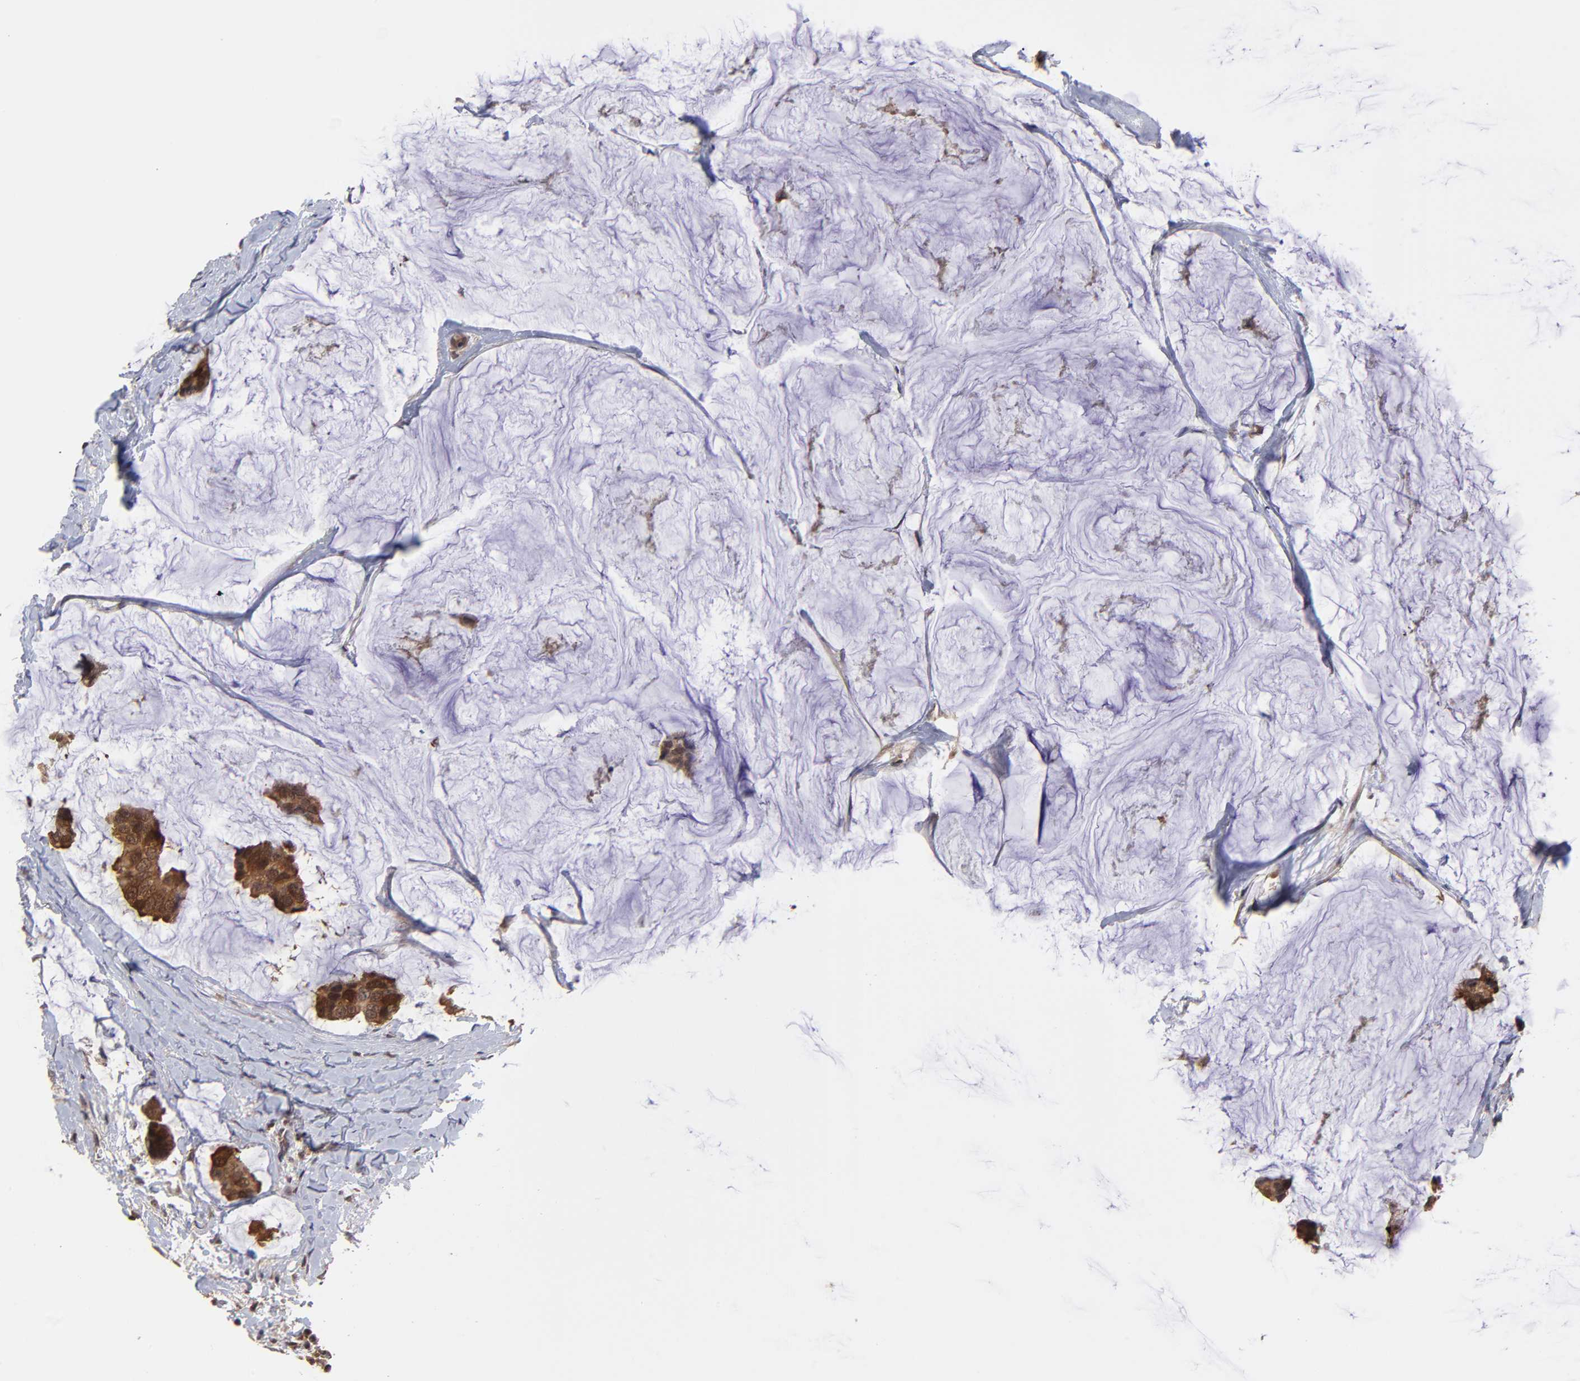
{"staining": {"intensity": "strong", "quantity": ">75%", "location": "cytoplasmic/membranous"}, "tissue": "breast cancer", "cell_type": "Tumor cells", "image_type": "cancer", "snomed": [{"axis": "morphology", "description": "Normal tissue, NOS"}, {"axis": "morphology", "description": "Duct carcinoma"}, {"axis": "topography", "description": "Breast"}], "caption": "Immunohistochemistry (IHC) of breast cancer exhibits high levels of strong cytoplasmic/membranous staining in approximately >75% of tumor cells. (Brightfield microscopy of DAB IHC at high magnification).", "gene": "UBE2L6", "patient": {"sex": "female", "age": 50}}